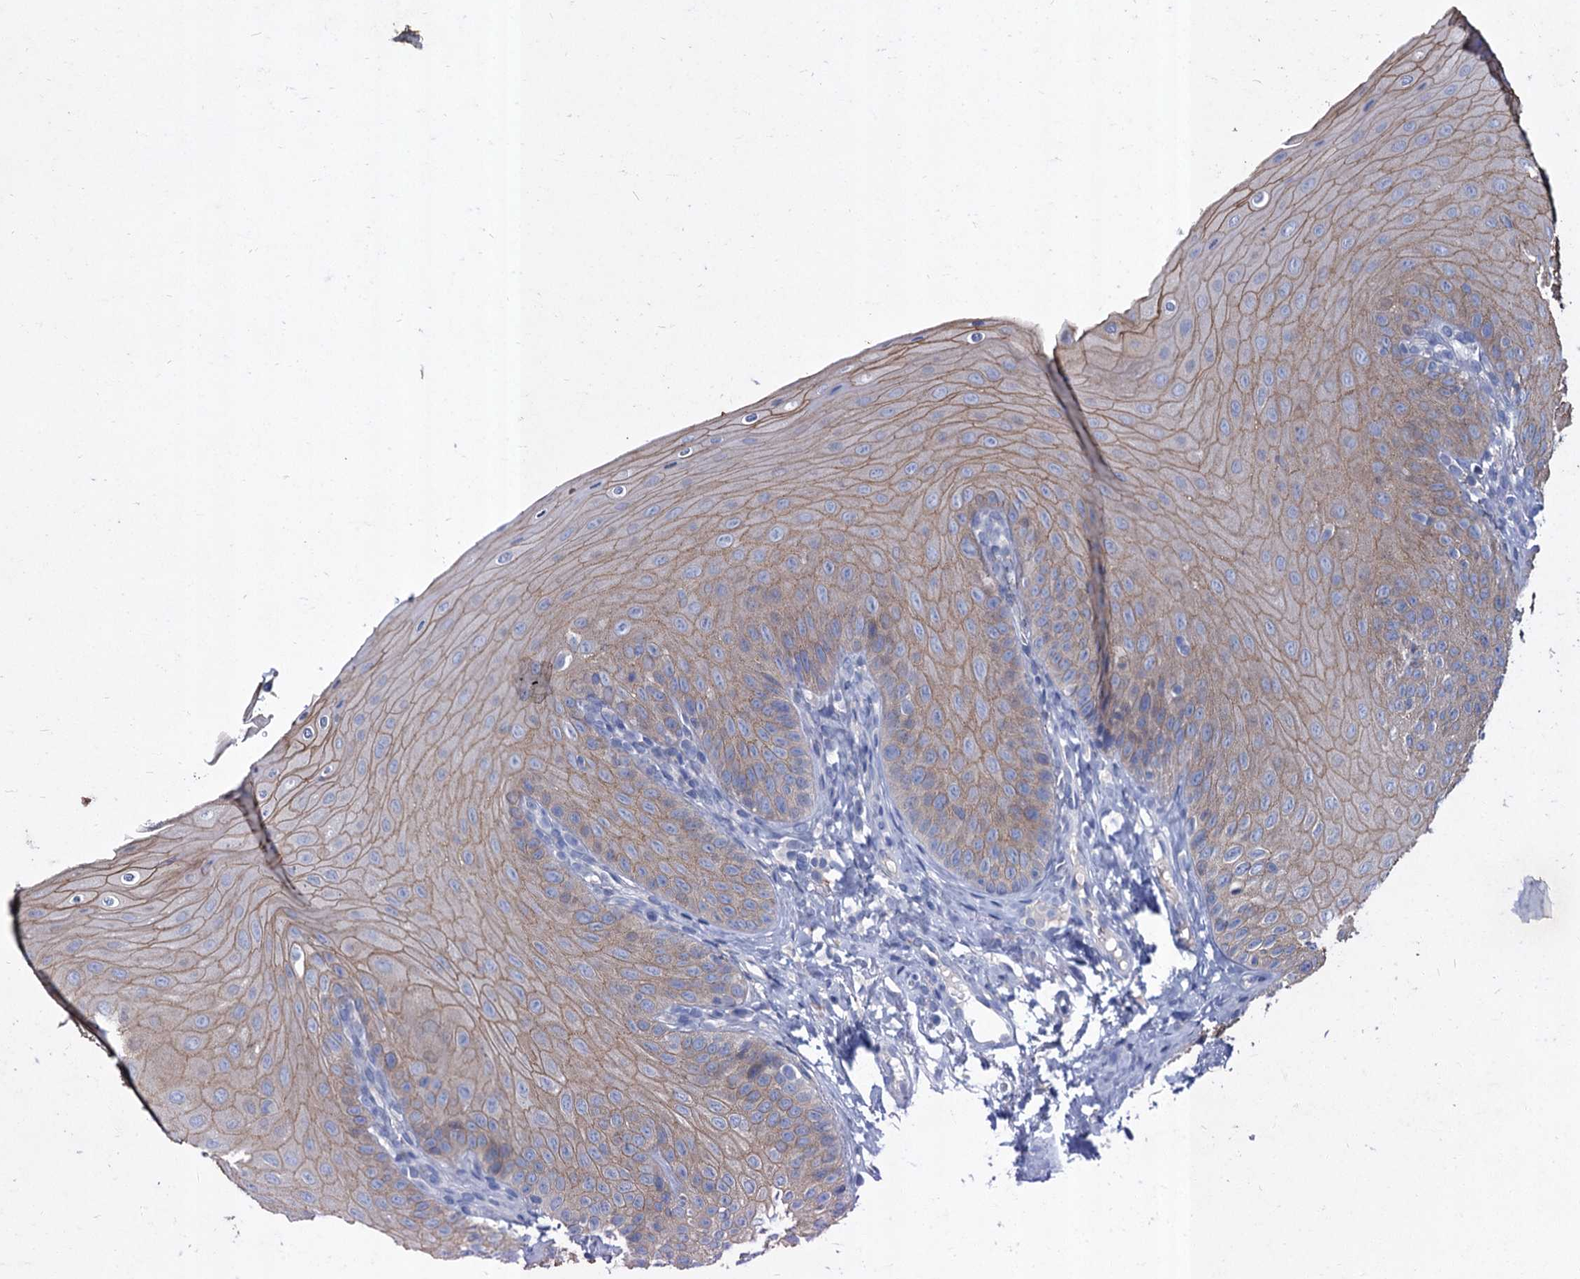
{"staining": {"intensity": "moderate", "quantity": "25%-75%", "location": "cytoplasmic/membranous"}, "tissue": "oral mucosa", "cell_type": "Squamous epithelial cells", "image_type": "normal", "snomed": [{"axis": "morphology", "description": "Normal tissue, NOS"}, {"axis": "topography", "description": "Oral tissue"}], "caption": "Normal oral mucosa demonstrates moderate cytoplasmic/membranous staining in approximately 25%-75% of squamous epithelial cells, visualized by immunohistochemistry. The protein is shown in brown color, while the nuclei are stained blue.", "gene": "TMX2", "patient": {"sex": "female", "age": 68}}